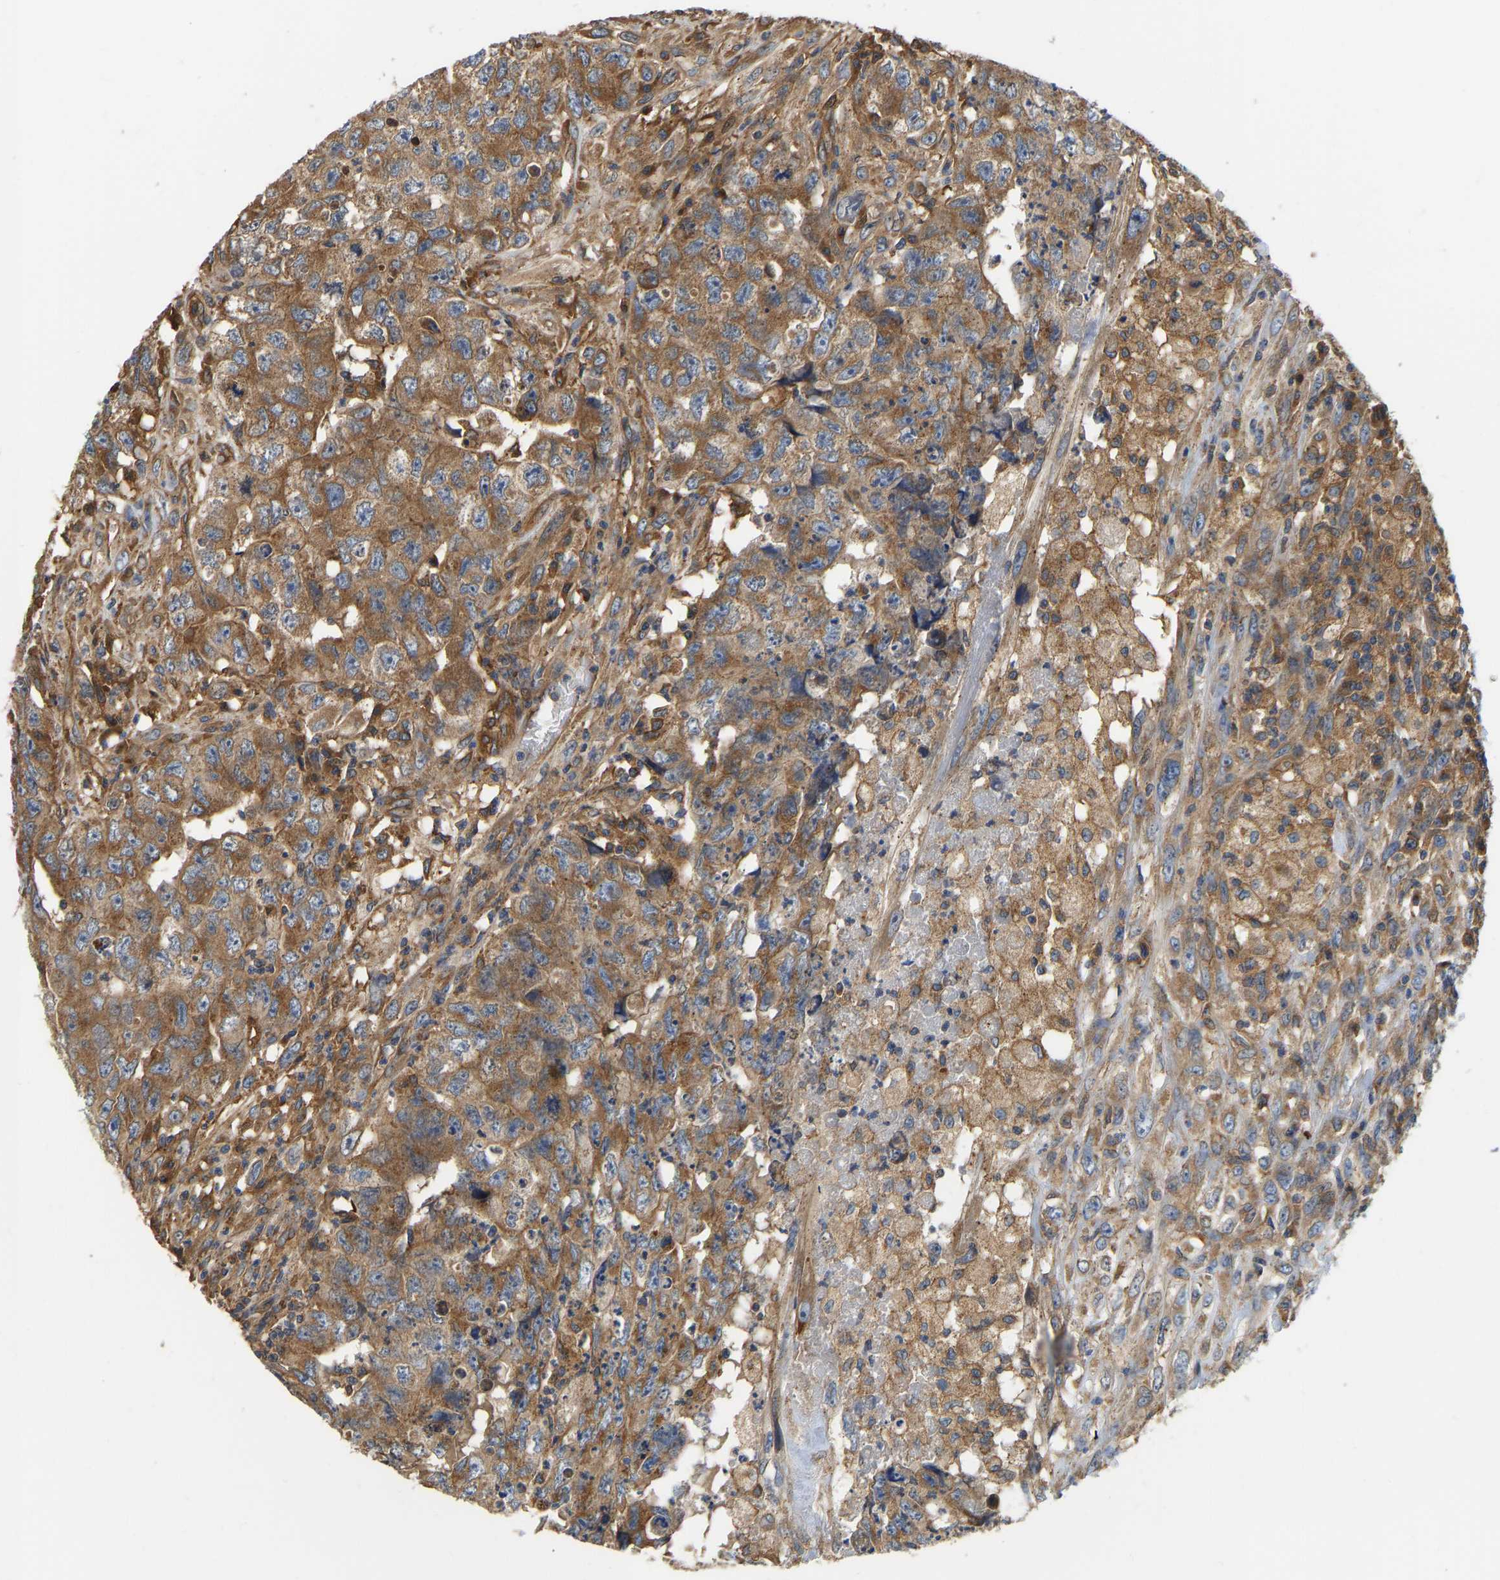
{"staining": {"intensity": "moderate", "quantity": ">75%", "location": "cytoplasmic/membranous"}, "tissue": "testis cancer", "cell_type": "Tumor cells", "image_type": "cancer", "snomed": [{"axis": "morphology", "description": "Carcinoma, Embryonal, NOS"}, {"axis": "topography", "description": "Testis"}], "caption": "DAB (3,3'-diaminobenzidine) immunohistochemical staining of human embryonal carcinoma (testis) exhibits moderate cytoplasmic/membranous protein staining in approximately >75% of tumor cells.", "gene": "FLNB", "patient": {"sex": "male", "age": 32}}